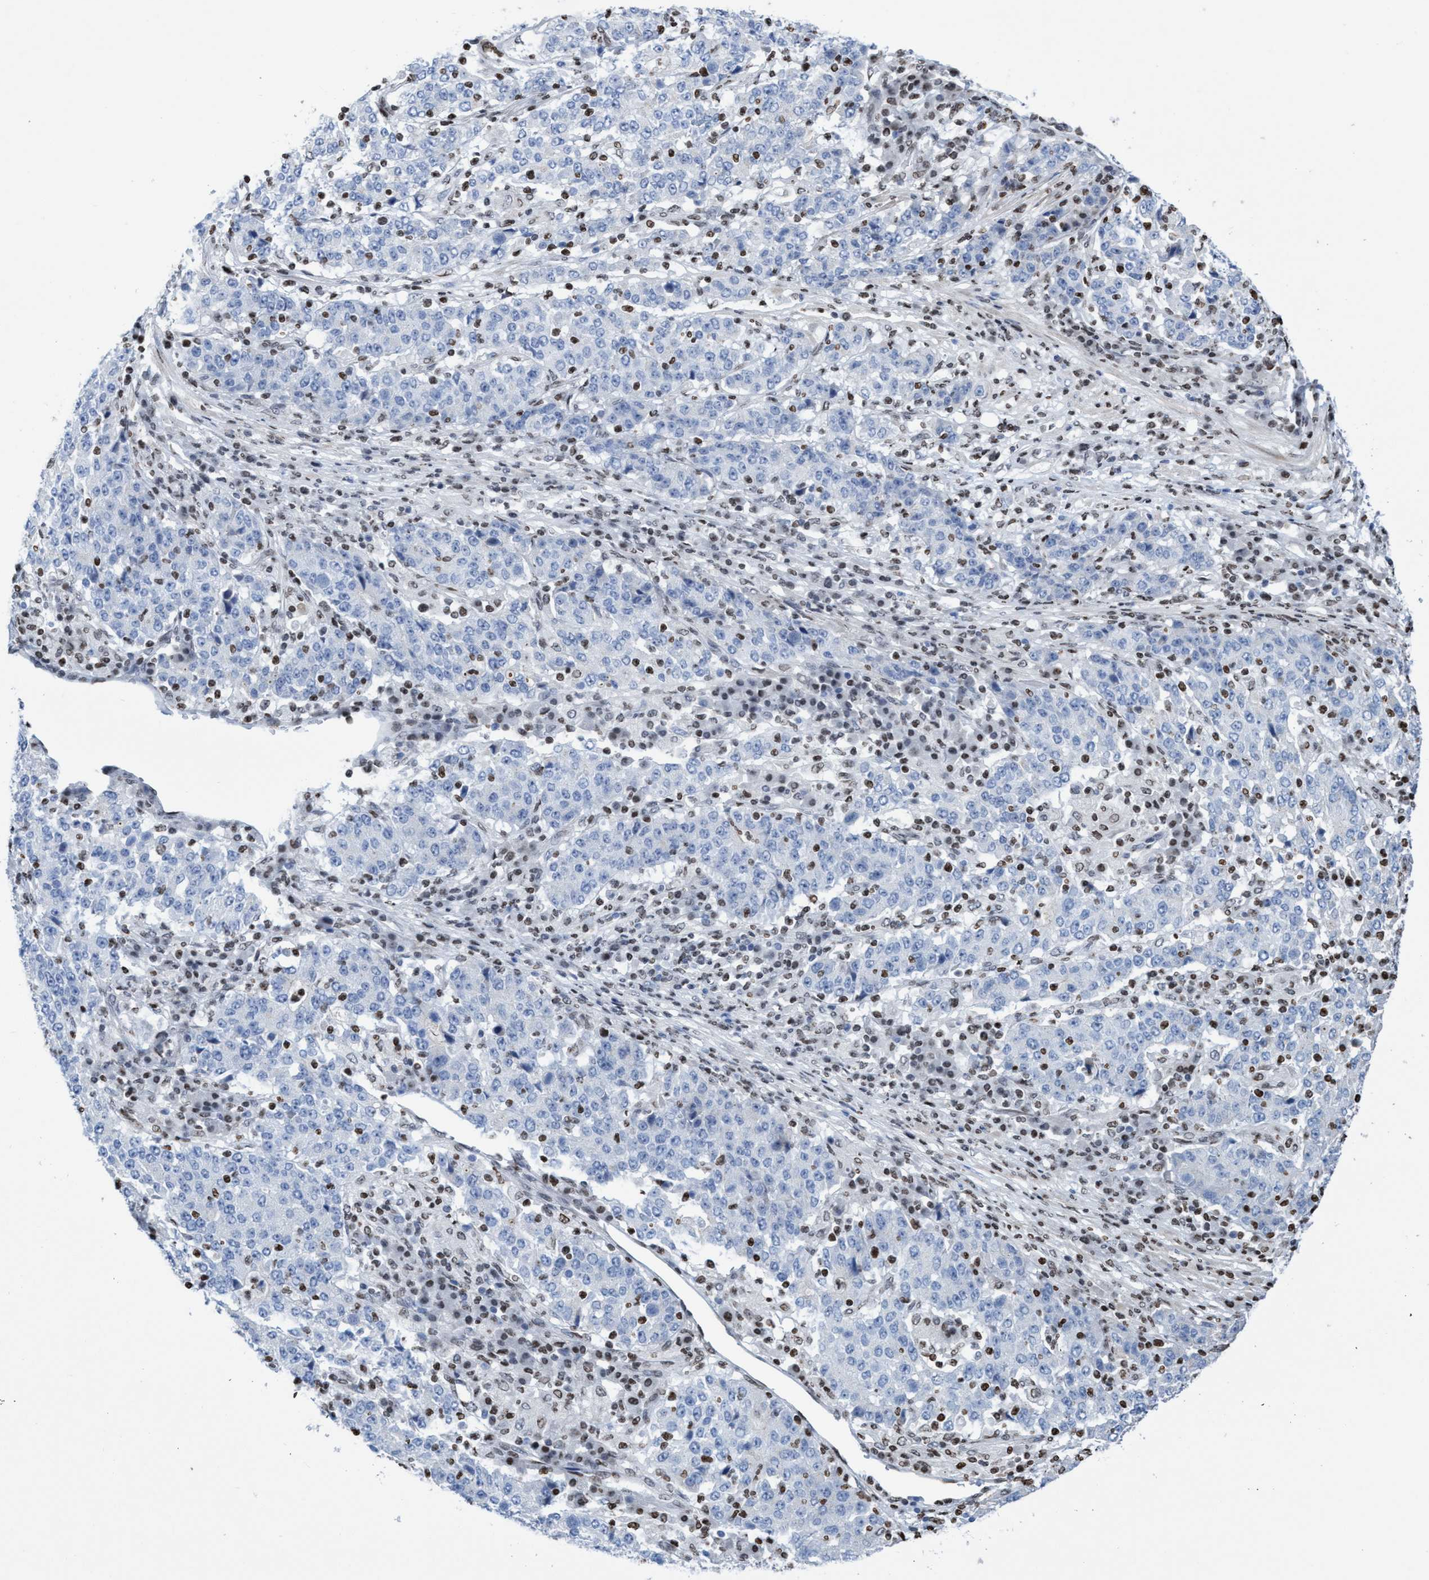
{"staining": {"intensity": "negative", "quantity": "none", "location": "none"}, "tissue": "stomach cancer", "cell_type": "Tumor cells", "image_type": "cancer", "snomed": [{"axis": "morphology", "description": "Adenocarcinoma, NOS"}, {"axis": "topography", "description": "Stomach"}], "caption": "Tumor cells are negative for protein expression in human stomach cancer (adenocarcinoma).", "gene": "CBX2", "patient": {"sex": "male", "age": 59}}